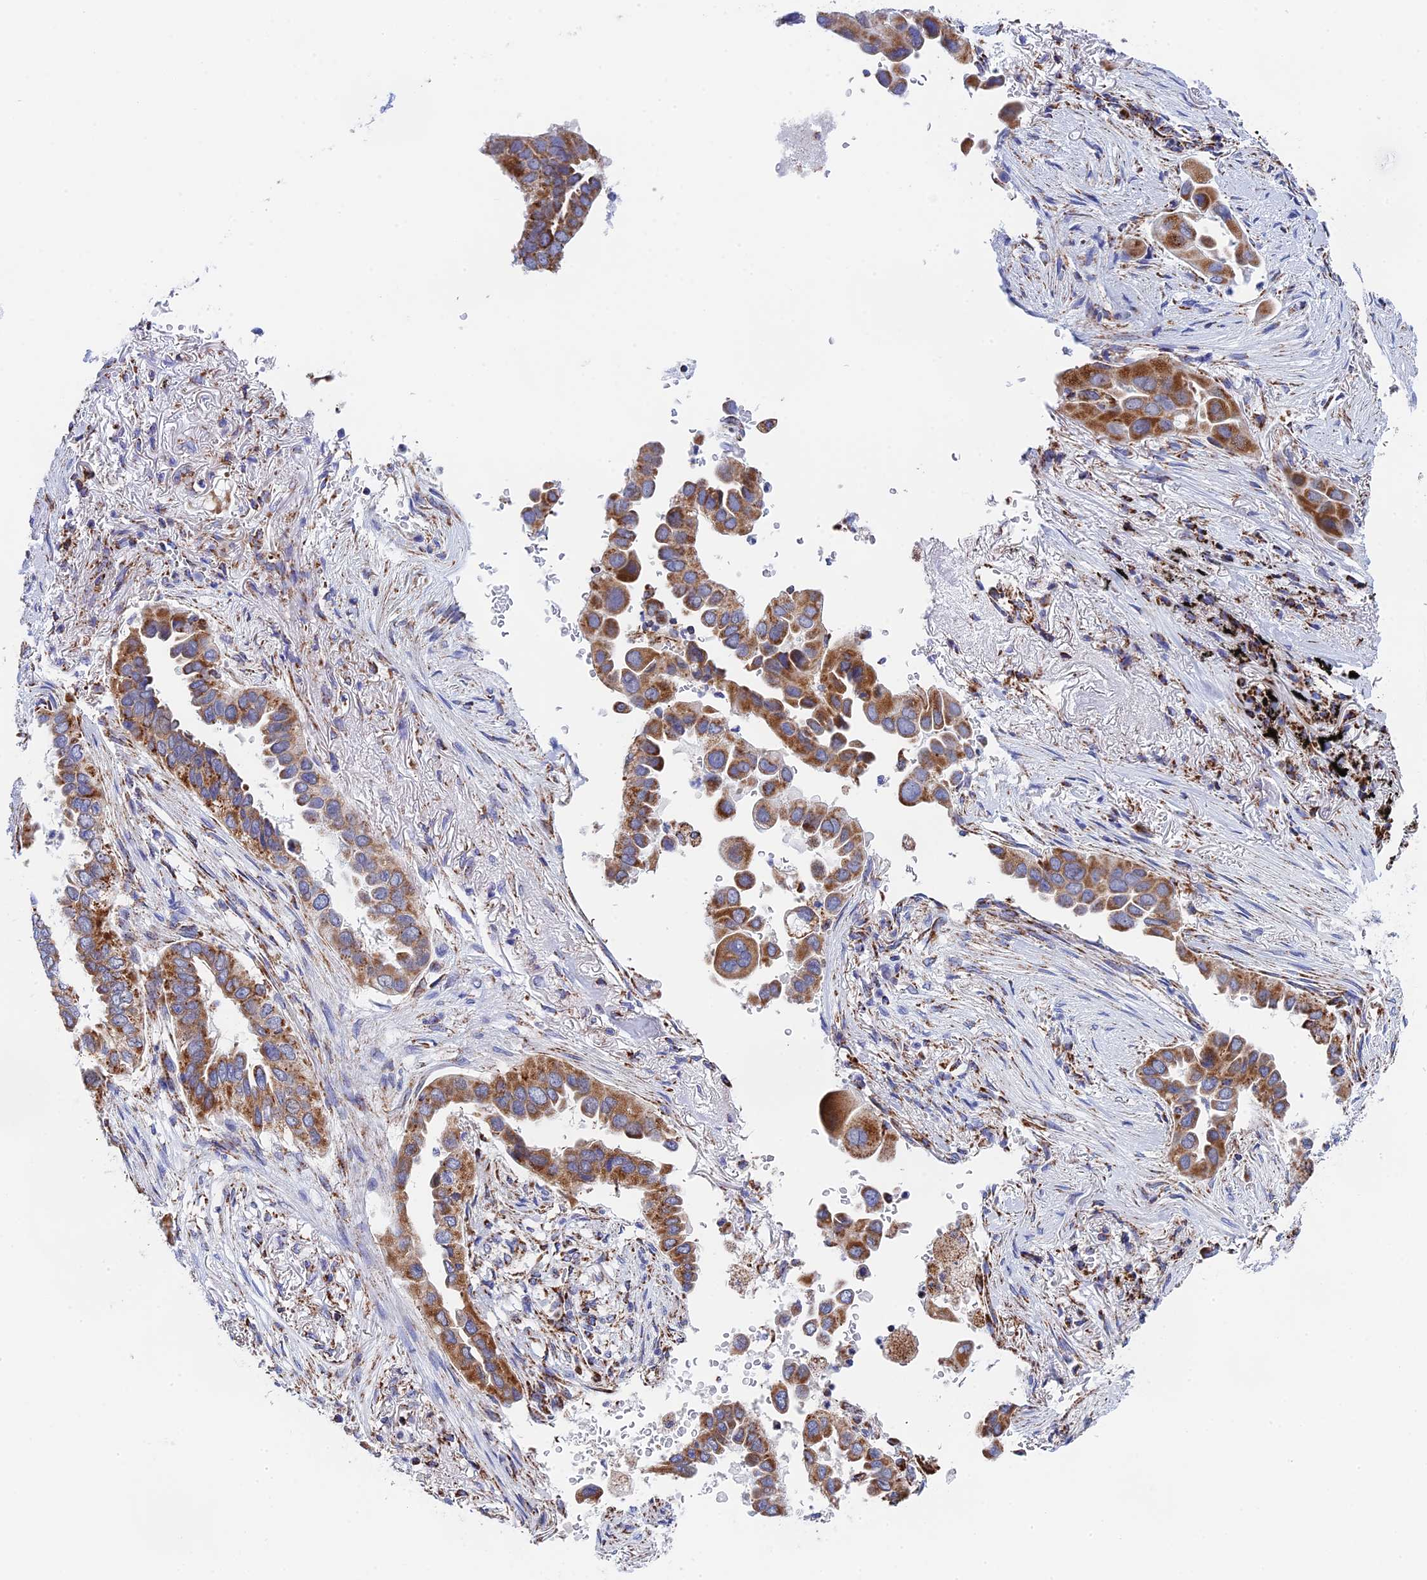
{"staining": {"intensity": "moderate", "quantity": ">75%", "location": "cytoplasmic/membranous"}, "tissue": "lung cancer", "cell_type": "Tumor cells", "image_type": "cancer", "snomed": [{"axis": "morphology", "description": "Adenocarcinoma, NOS"}, {"axis": "topography", "description": "Lung"}], "caption": "High-magnification brightfield microscopy of adenocarcinoma (lung) stained with DAB (3,3'-diaminobenzidine) (brown) and counterstained with hematoxylin (blue). tumor cells exhibit moderate cytoplasmic/membranous positivity is identified in about>75% of cells.", "gene": "NDUFA5", "patient": {"sex": "female", "age": 76}}